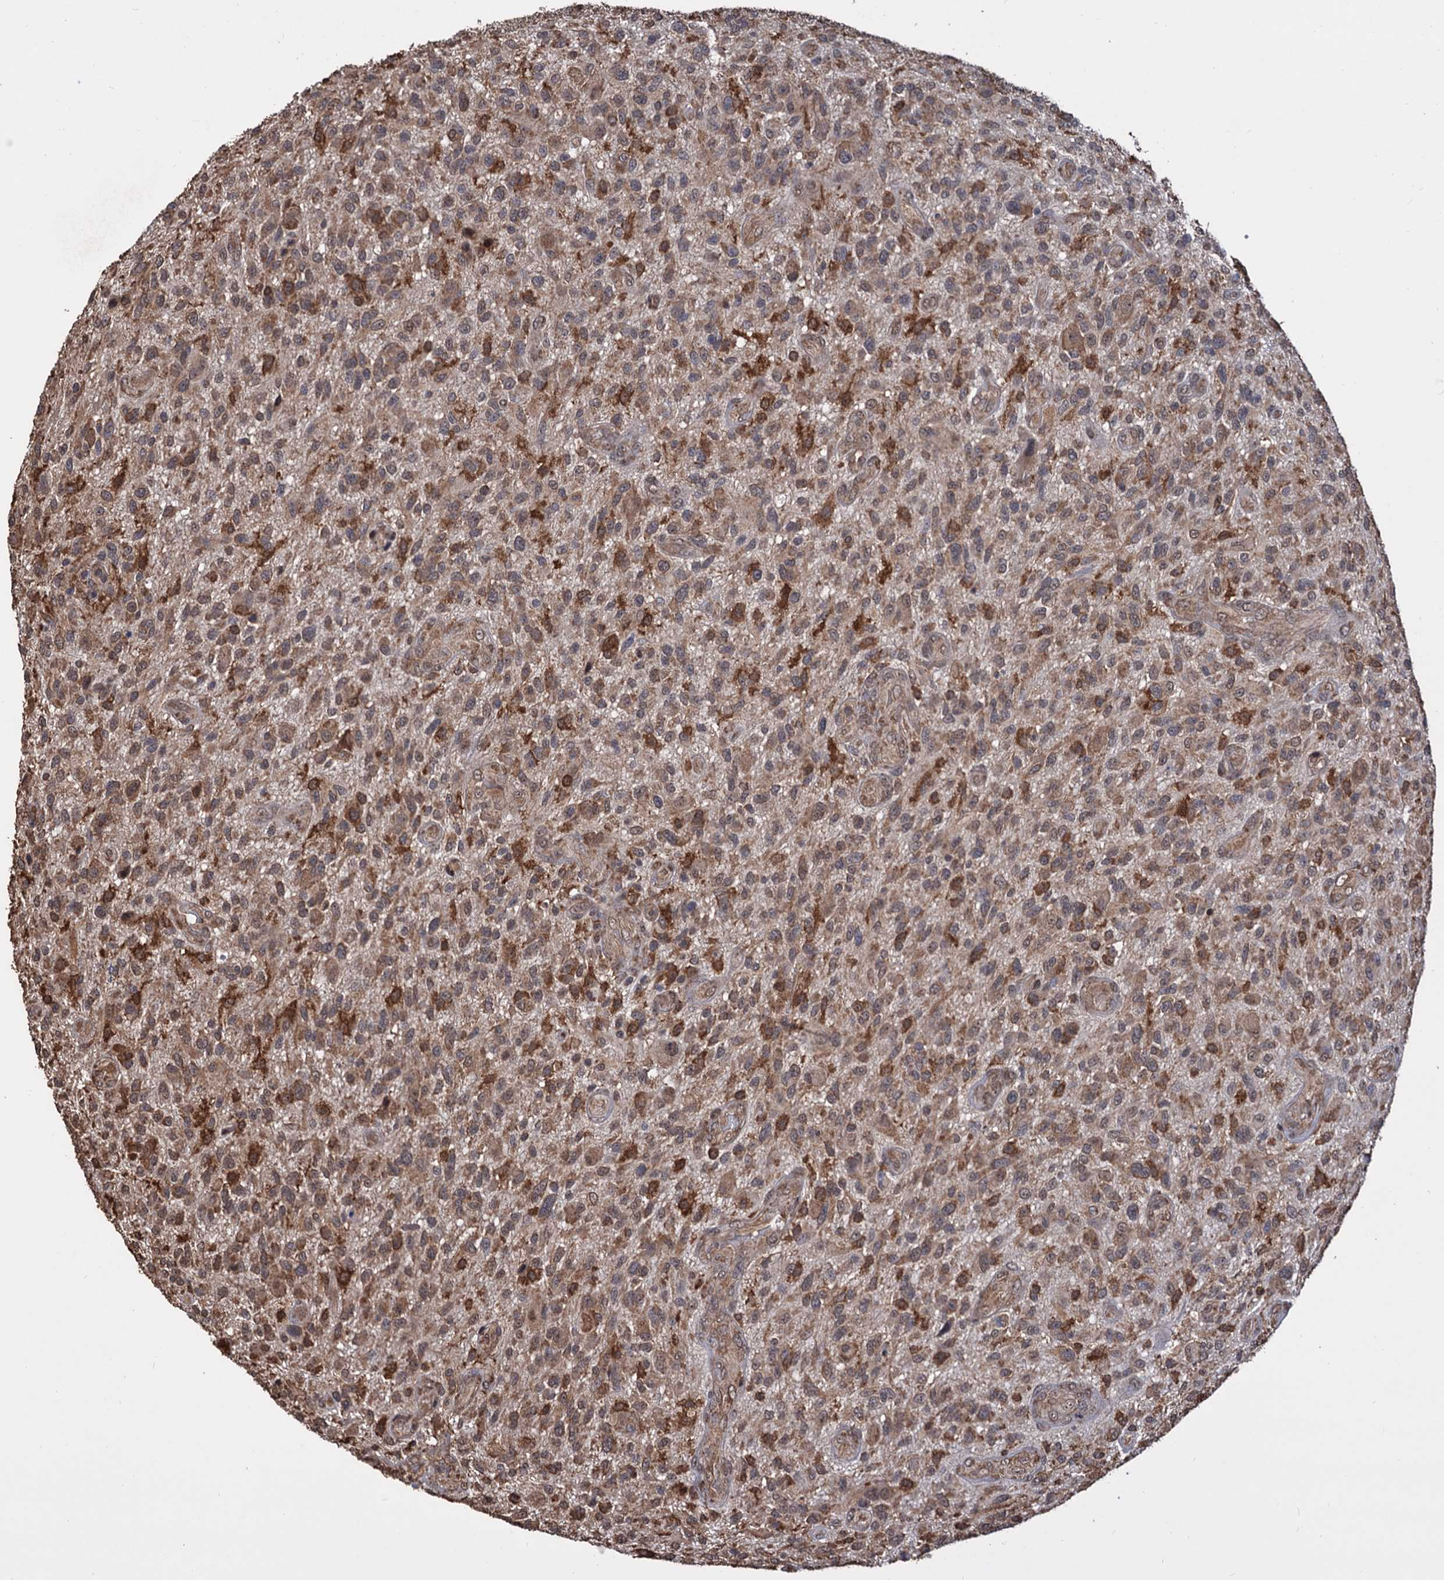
{"staining": {"intensity": "weak", "quantity": ">75%", "location": "cytoplasmic/membranous"}, "tissue": "glioma", "cell_type": "Tumor cells", "image_type": "cancer", "snomed": [{"axis": "morphology", "description": "Glioma, malignant, High grade"}, {"axis": "topography", "description": "Brain"}], "caption": "High-grade glioma (malignant) was stained to show a protein in brown. There is low levels of weak cytoplasmic/membranous staining in about >75% of tumor cells.", "gene": "TBC1D12", "patient": {"sex": "male", "age": 47}}